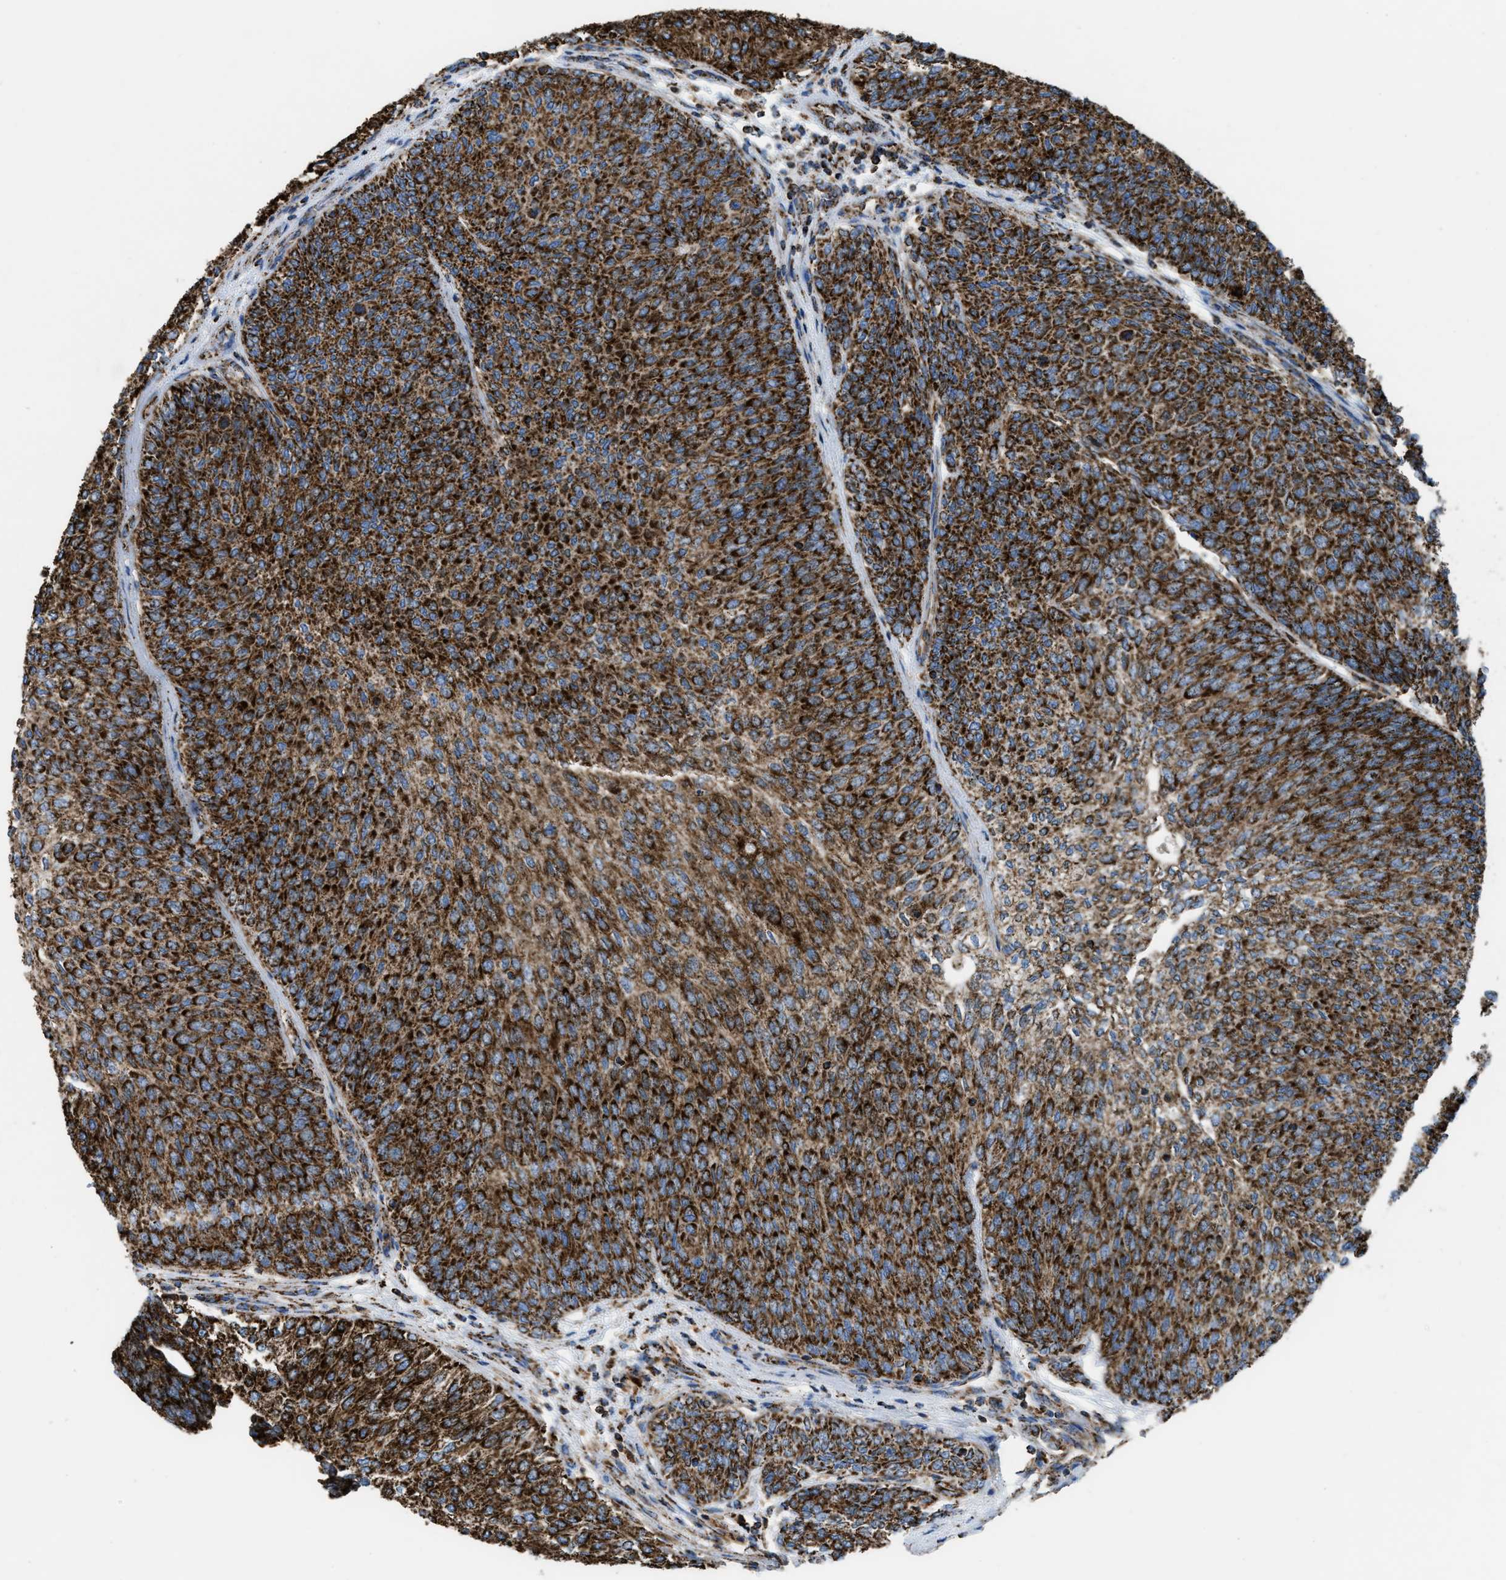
{"staining": {"intensity": "strong", "quantity": ">75%", "location": "cytoplasmic/membranous"}, "tissue": "urothelial cancer", "cell_type": "Tumor cells", "image_type": "cancer", "snomed": [{"axis": "morphology", "description": "Urothelial carcinoma, Low grade"}, {"axis": "topography", "description": "Urinary bladder"}], "caption": "Immunohistochemistry (DAB) staining of urothelial cancer reveals strong cytoplasmic/membranous protein positivity in approximately >75% of tumor cells. (brown staining indicates protein expression, while blue staining denotes nuclei).", "gene": "ECHS1", "patient": {"sex": "female", "age": 79}}